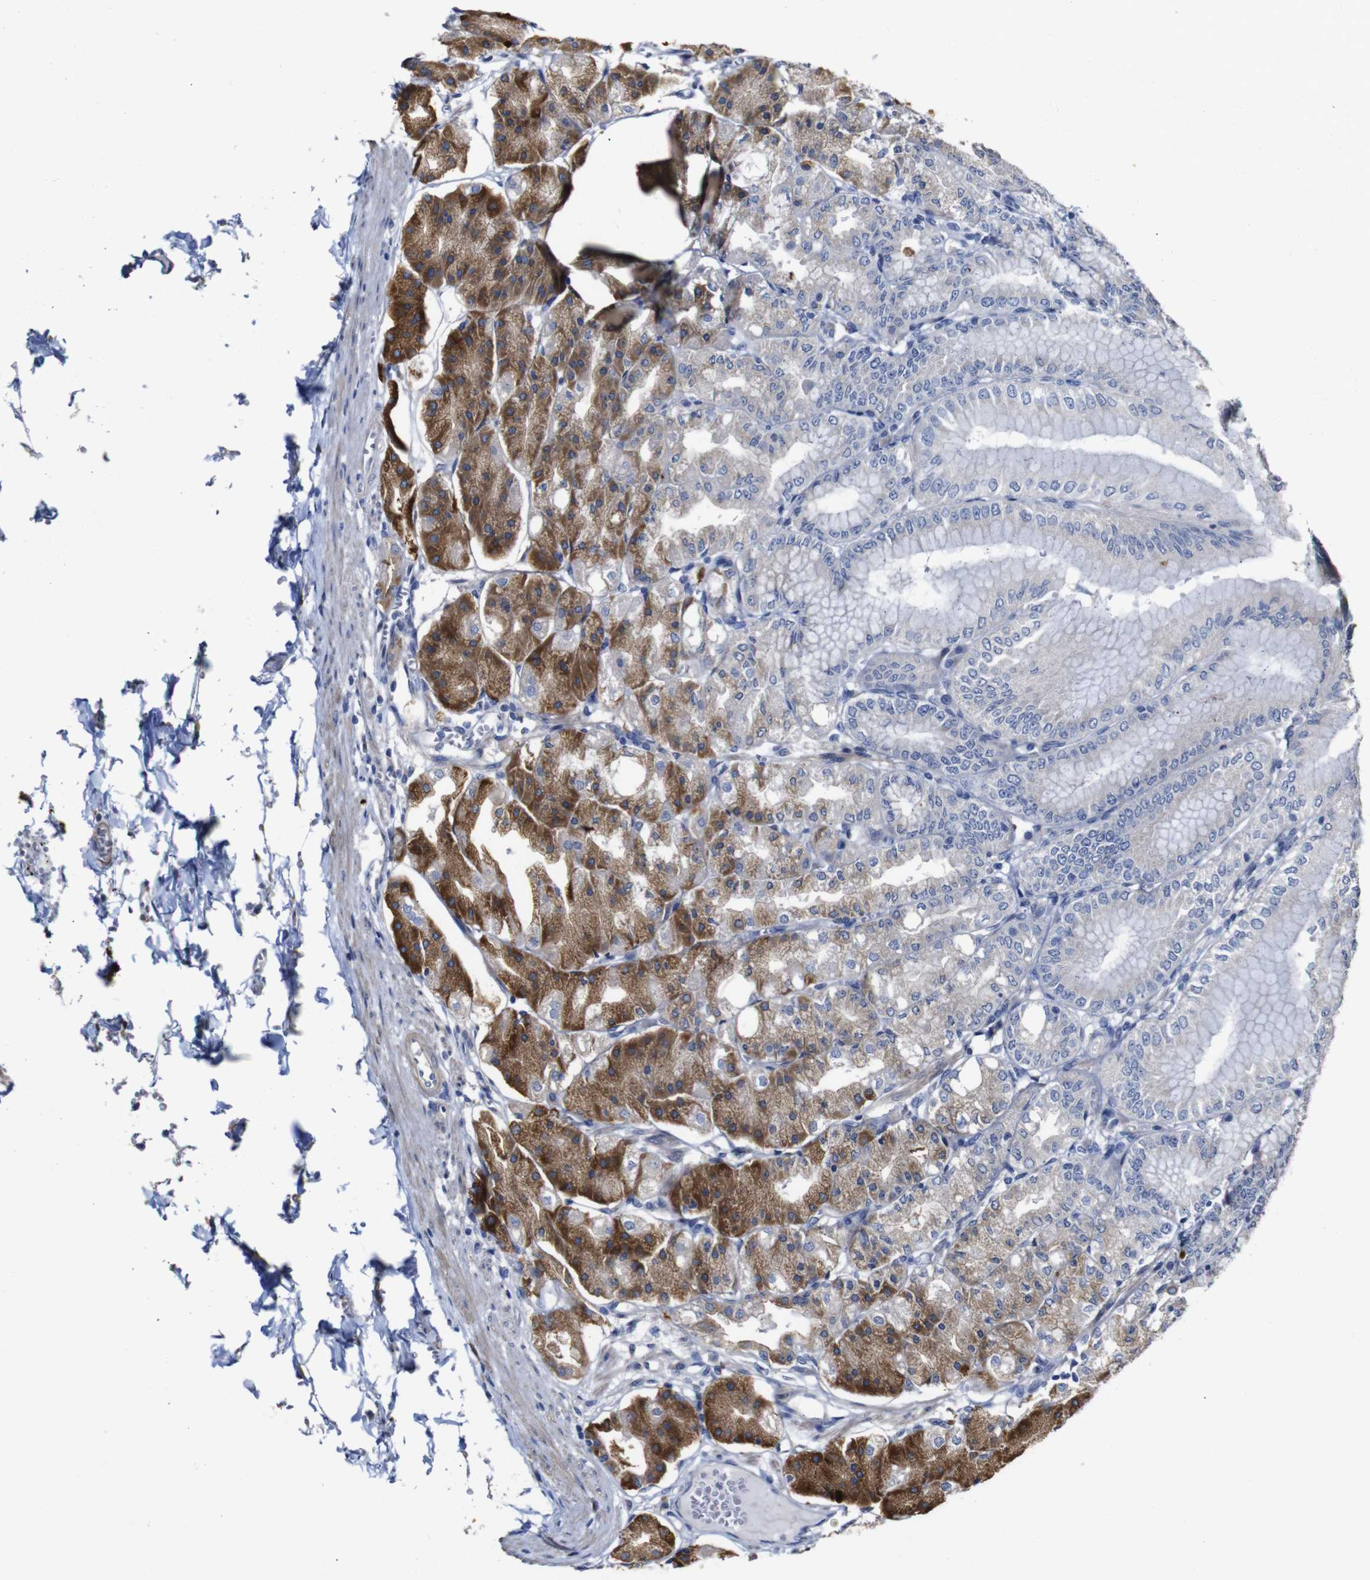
{"staining": {"intensity": "moderate", "quantity": "25%-75%", "location": "cytoplasmic/membranous"}, "tissue": "stomach", "cell_type": "Glandular cells", "image_type": "normal", "snomed": [{"axis": "morphology", "description": "Normal tissue, NOS"}, {"axis": "topography", "description": "Stomach, lower"}], "caption": "Immunohistochemistry (IHC) of normal human stomach displays medium levels of moderate cytoplasmic/membranous positivity in about 25%-75% of glandular cells.", "gene": "TCEAL9", "patient": {"sex": "male", "age": 71}}